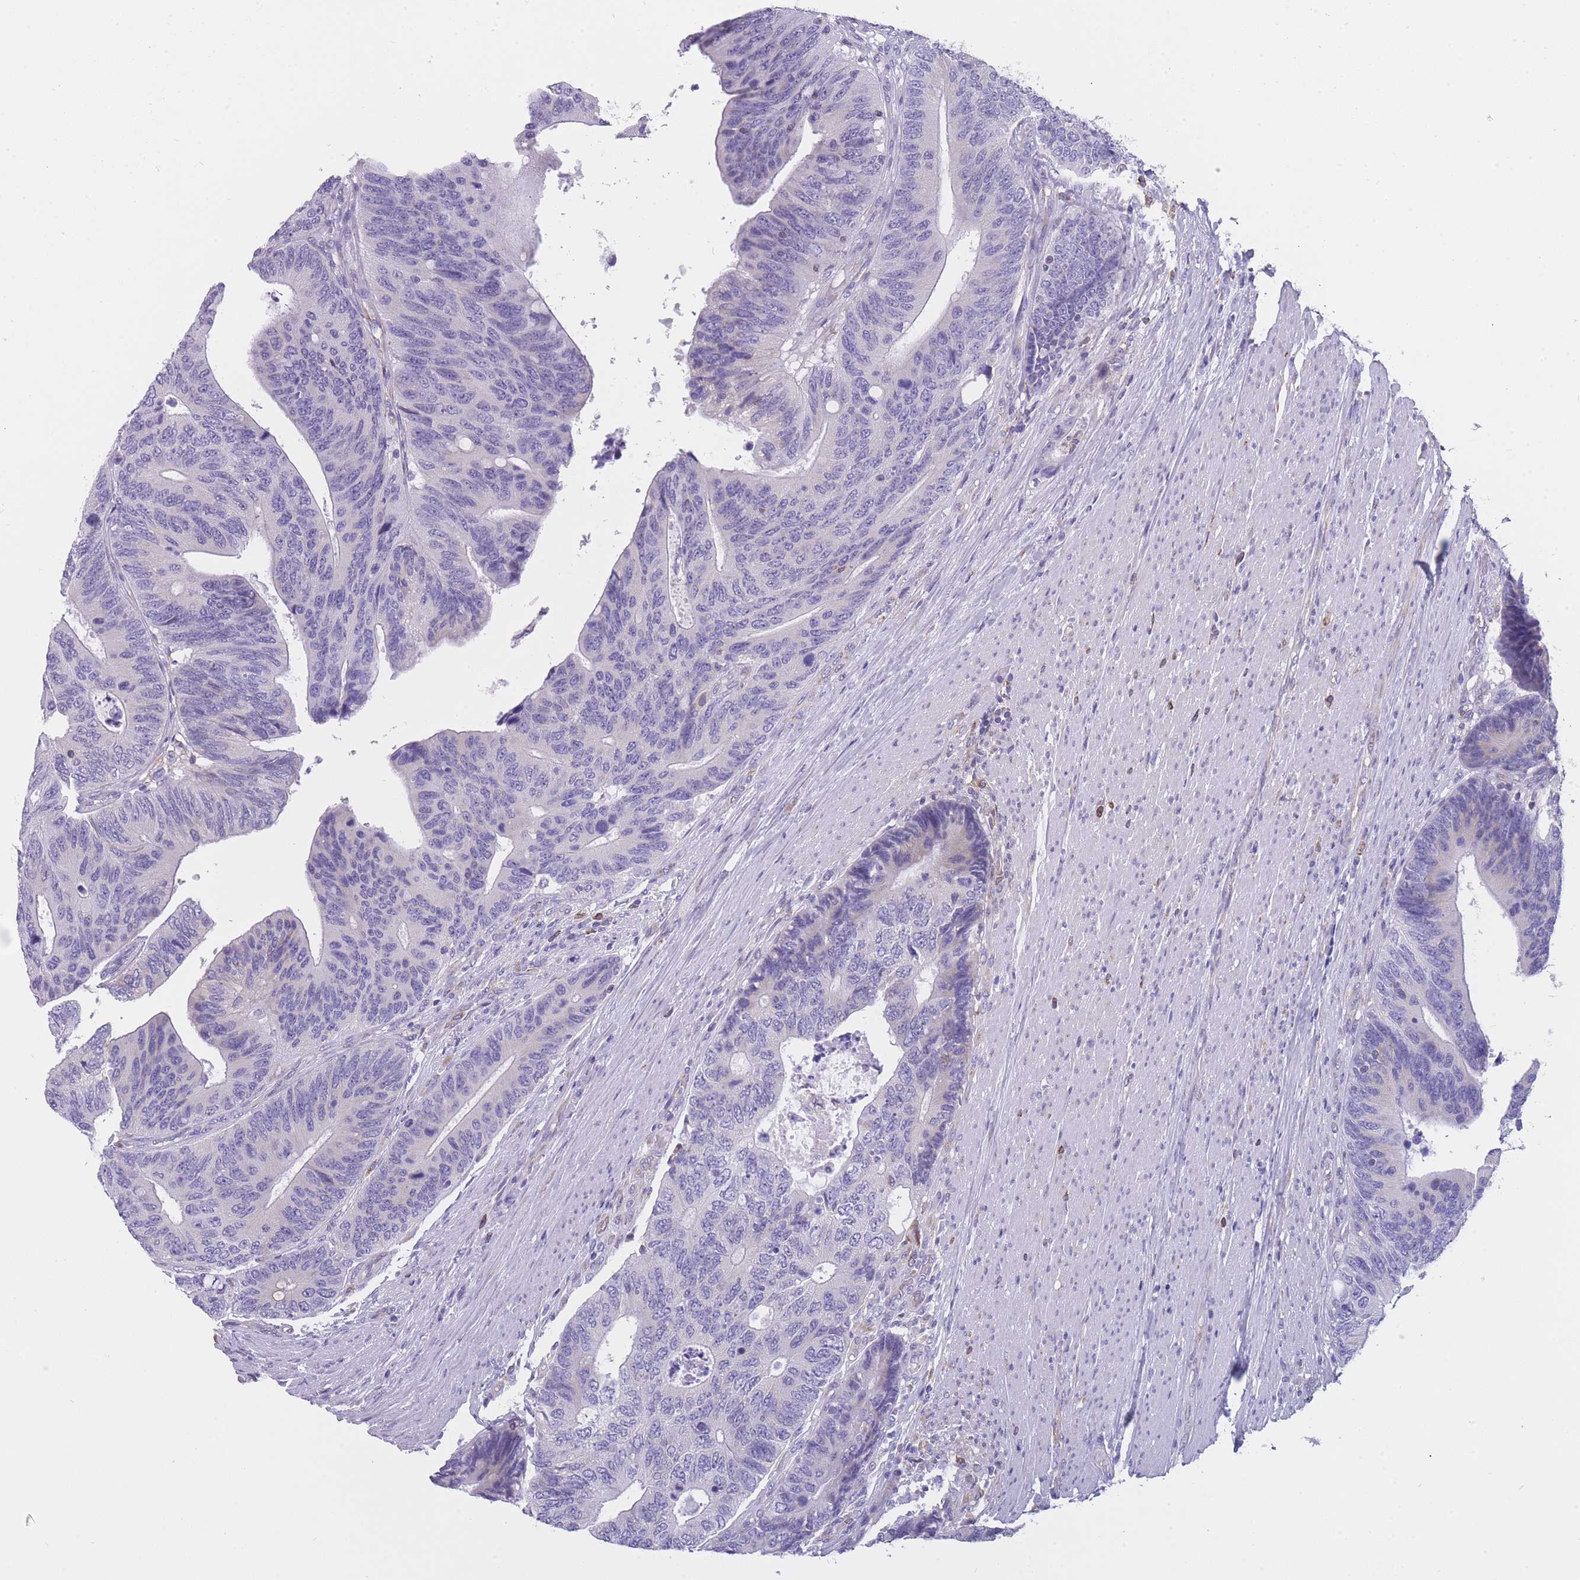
{"staining": {"intensity": "negative", "quantity": "none", "location": "none"}, "tissue": "colorectal cancer", "cell_type": "Tumor cells", "image_type": "cancer", "snomed": [{"axis": "morphology", "description": "Adenocarcinoma, NOS"}, {"axis": "topography", "description": "Colon"}], "caption": "This is an immunohistochemistry micrograph of human colorectal cancer (adenocarcinoma). There is no expression in tumor cells.", "gene": "ZNF662", "patient": {"sex": "male", "age": 87}}